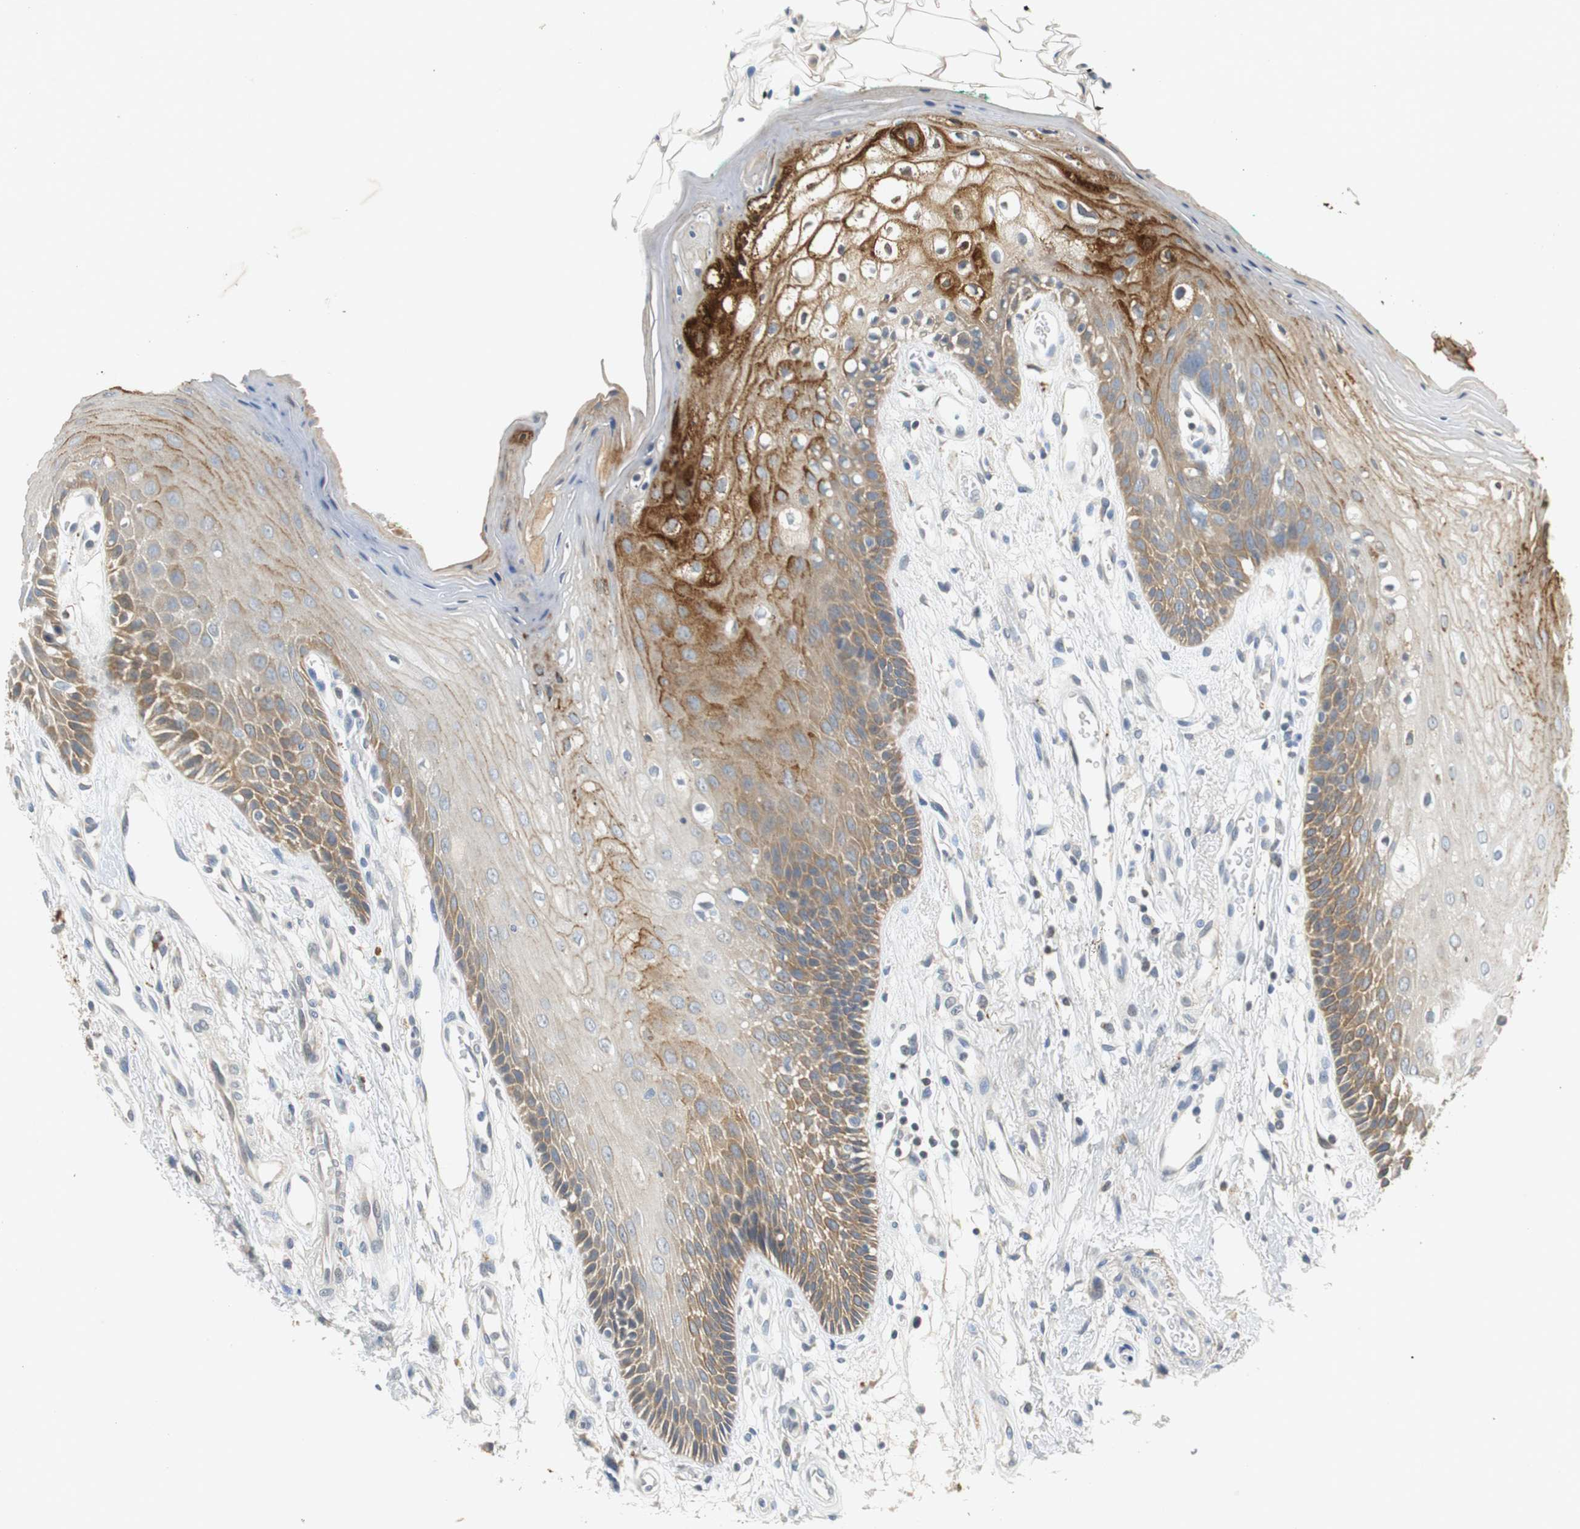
{"staining": {"intensity": "strong", "quantity": "25%-75%", "location": "cytoplasmic/membranous"}, "tissue": "oral mucosa", "cell_type": "Squamous epithelial cells", "image_type": "normal", "snomed": [{"axis": "morphology", "description": "Normal tissue, NOS"}, {"axis": "morphology", "description": "Squamous cell carcinoma, NOS"}, {"axis": "topography", "description": "Skeletal muscle"}, {"axis": "topography", "description": "Oral tissue"}, {"axis": "topography", "description": "Head-Neck"}], "caption": "Immunohistochemistry of unremarkable oral mucosa exhibits high levels of strong cytoplasmic/membranous expression in about 25%-75% of squamous epithelial cells. (Brightfield microscopy of DAB IHC at high magnification).", "gene": "GLCCI1", "patient": {"sex": "female", "age": 84}}